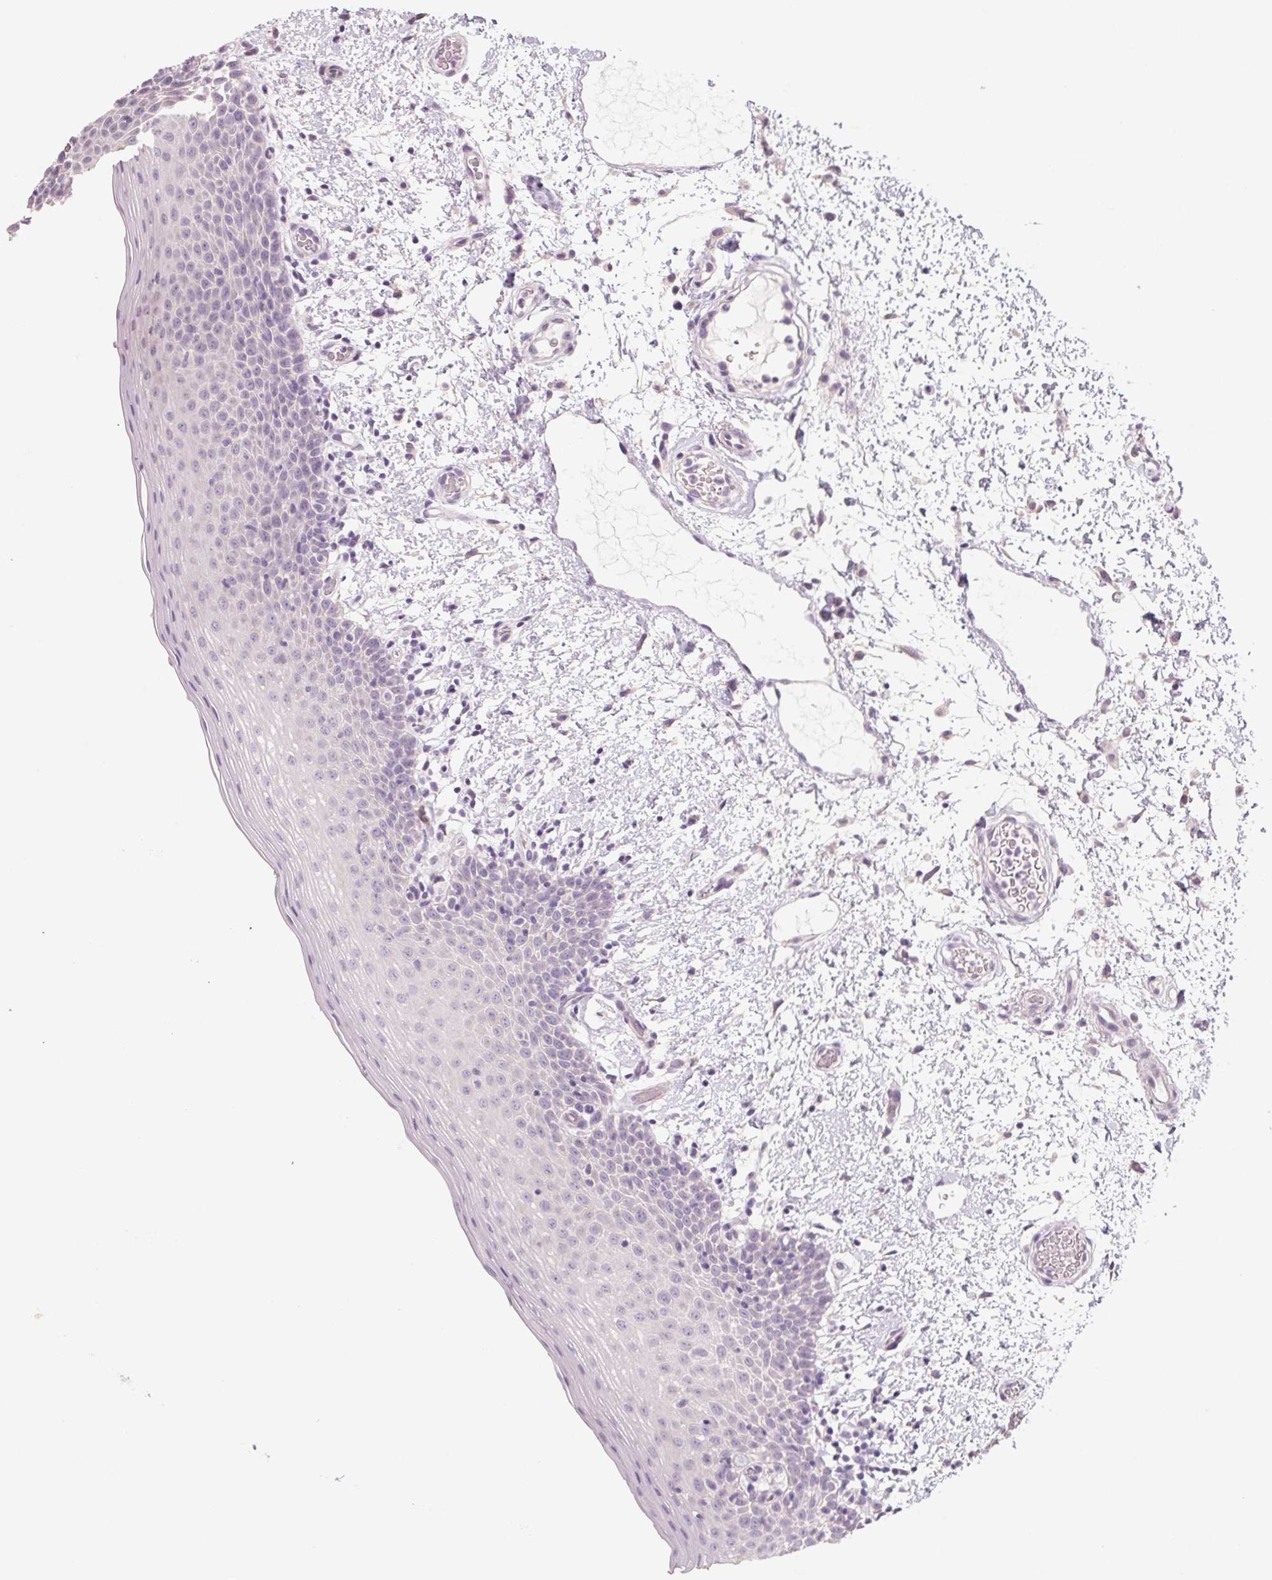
{"staining": {"intensity": "negative", "quantity": "none", "location": "none"}, "tissue": "oral mucosa", "cell_type": "Squamous epithelial cells", "image_type": "normal", "snomed": [{"axis": "morphology", "description": "Normal tissue, NOS"}, {"axis": "topography", "description": "Oral tissue"}, {"axis": "topography", "description": "Head-Neck"}], "caption": "Immunohistochemical staining of normal oral mucosa exhibits no significant positivity in squamous epithelial cells.", "gene": "POU1F1", "patient": {"sex": "female", "age": 55}}